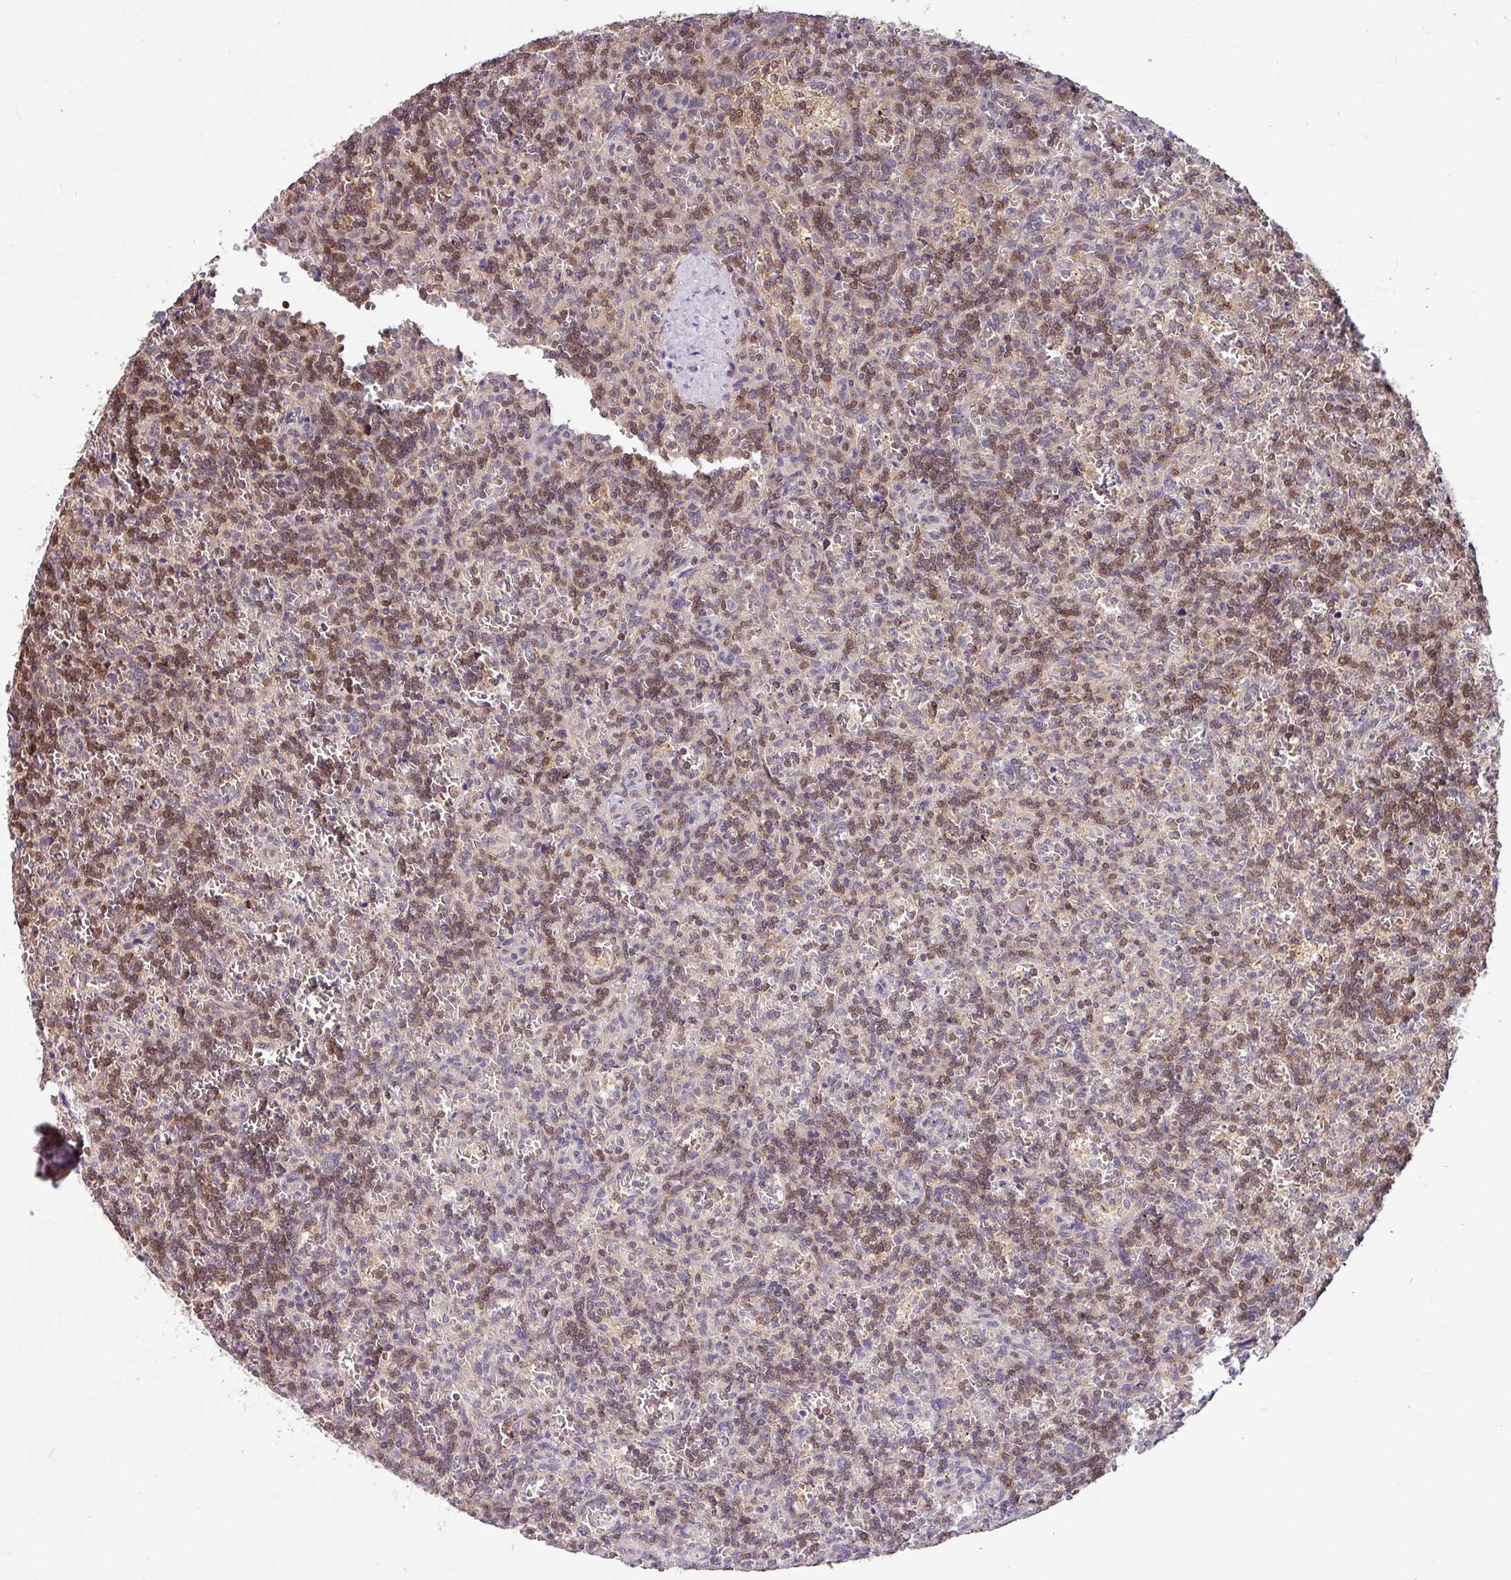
{"staining": {"intensity": "weak", "quantity": "25%-75%", "location": "nuclear"}, "tissue": "lymphoma", "cell_type": "Tumor cells", "image_type": "cancer", "snomed": [{"axis": "morphology", "description": "Malignant lymphoma, non-Hodgkin's type, Low grade"}, {"axis": "topography", "description": "Spleen"}], "caption": "A histopathology image of lymphoma stained for a protein displays weak nuclear brown staining in tumor cells. The staining was performed using DAB, with brown indicating positive protein expression. Nuclei are stained blue with hematoxylin.", "gene": "SHB", "patient": {"sex": "male", "age": 73}}